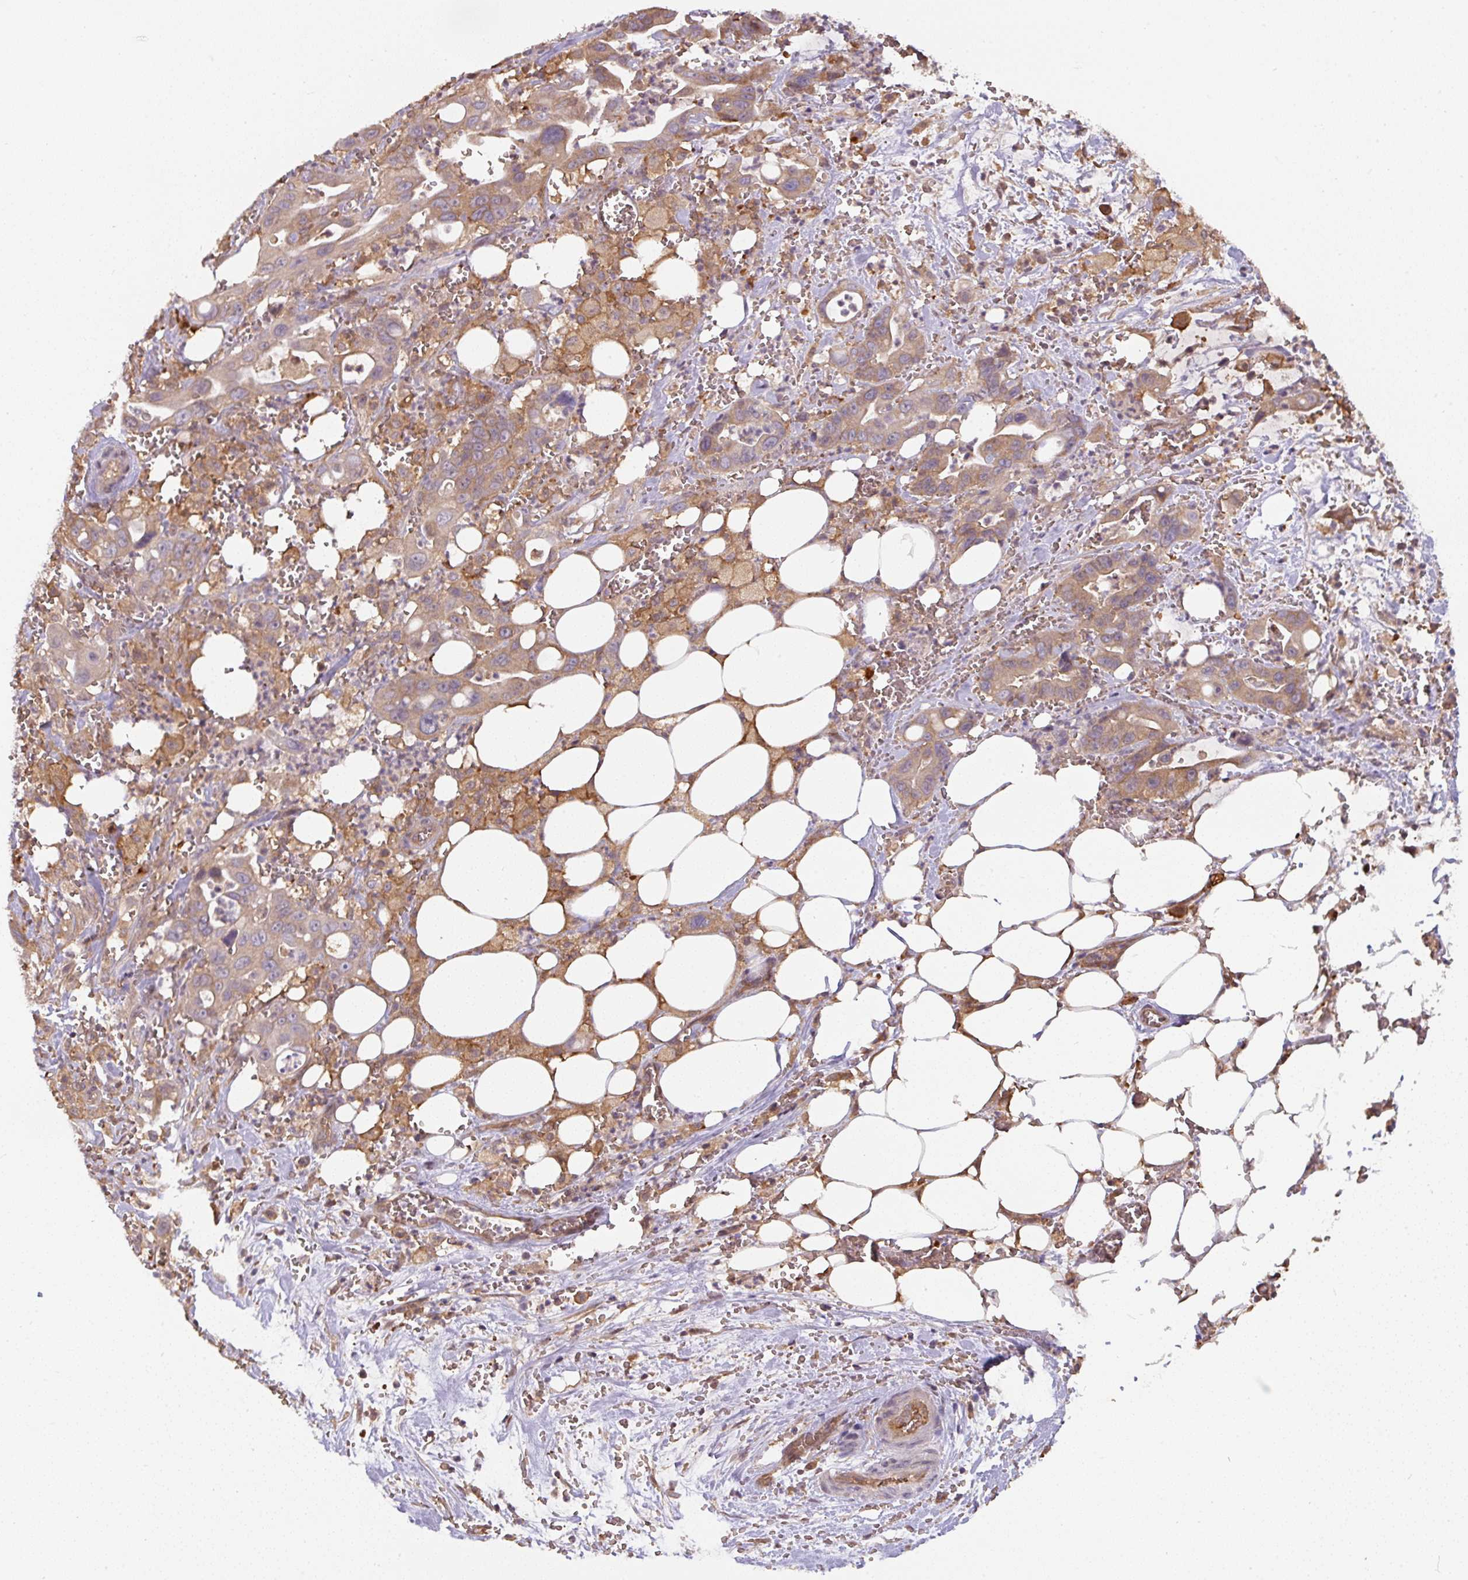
{"staining": {"intensity": "moderate", "quantity": ">75%", "location": "cytoplasmic/membranous"}, "tissue": "pancreatic cancer", "cell_type": "Tumor cells", "image_type": "cancer", "snomed": [{"axis": "morphology", "description": "Adenocarcinoma, NOS"}, {"axis": "topography", "description": "Pancreas"}], "caption": "Protein expression analysis of pancreatic adenocarcinoma reveals moderate cytoplasmic/membranous expression in approximately >75% of tumor cells.", "gene": "ST13", "patient": {"sex": "male", "age": 61}}